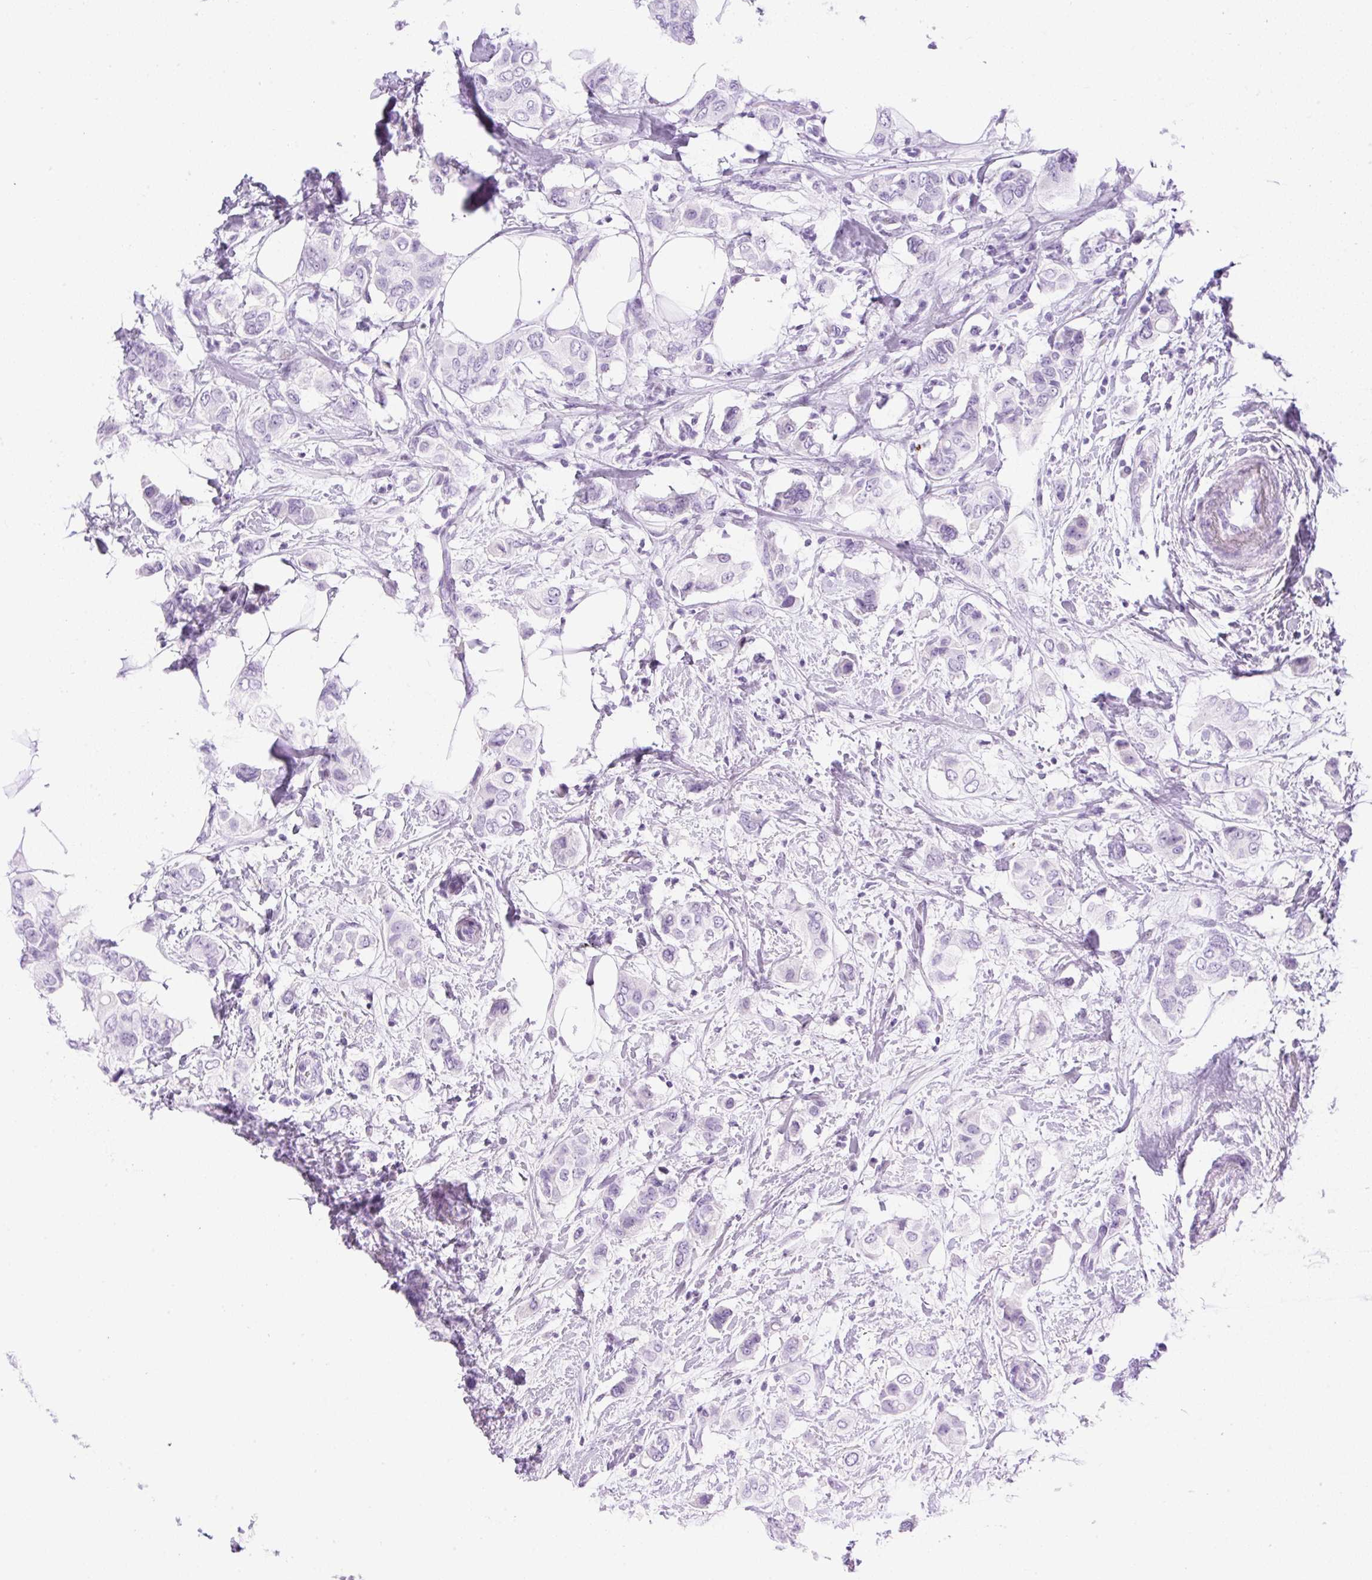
{"staining": {"intensity": "negative", "quantity": "none", "location": "none"}, "tissue": "breast cancer", "cell_type": "Tumor cells", "image_type": "cancer", "snomed": [{"axis": "morphology", "description": "Lobular carcinoma"}, {"axis": "topography", "description": "Breast"}], "caption": "Immunohistochemistry (IHC) histopathology image of lobular carcinoma (breast) stained for a protein (brown), which shows no positivity in tumor cells.", "gene": "SPRR4", "patient": {"sex": "female", "age": 51}}